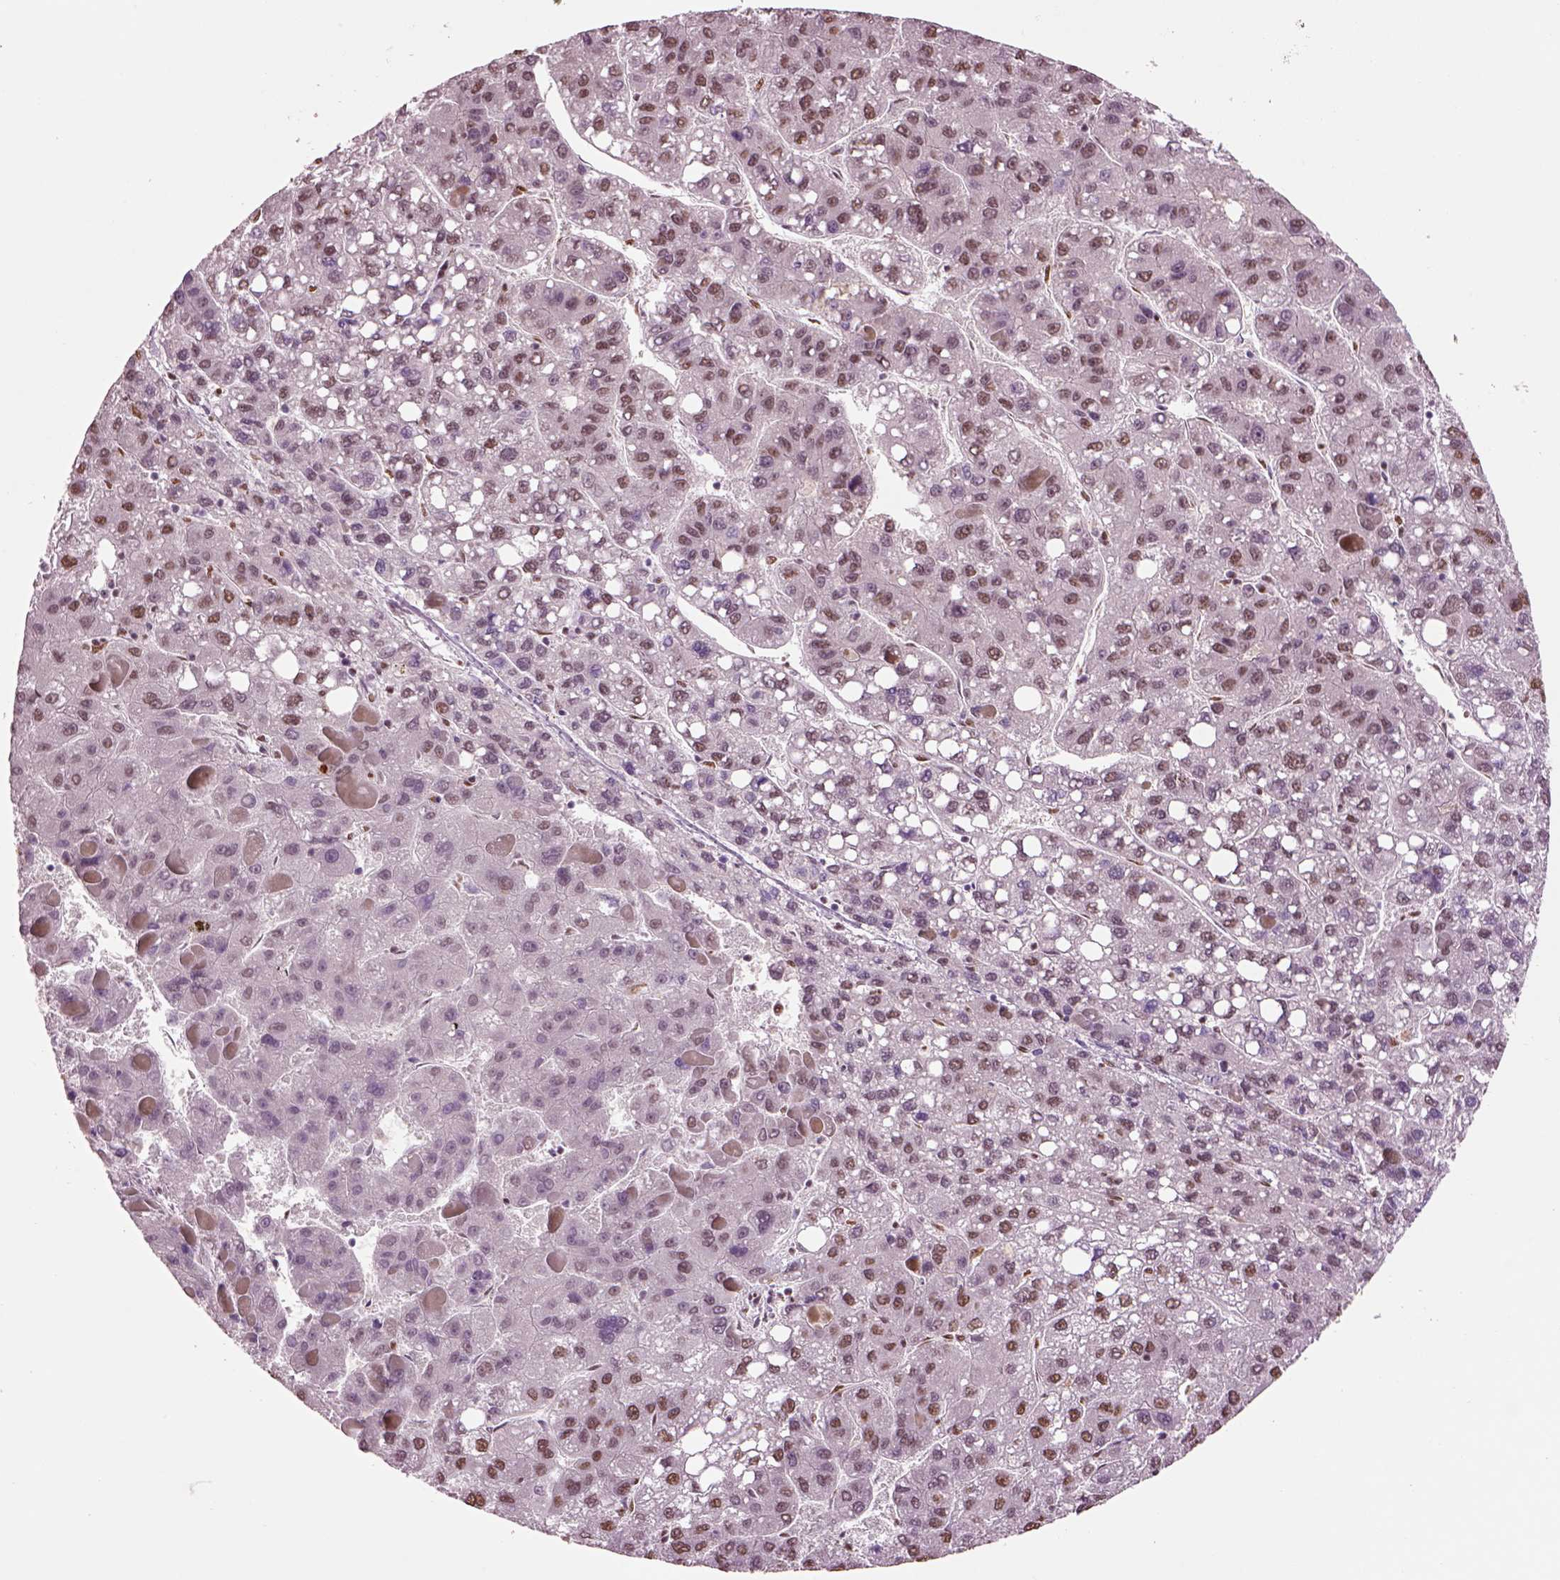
{"staining": {"intensity": "moderate", "quantity": ">75%", "location": "nuclear"}, "tissue": "liver cancer", "cell_type": "Tumor cells", "image_type": "cancer", "snomed": [{"axis": "morphology", "description": "Carcinoma, Hepatocellular, NOS"}, {"axis": "topography", "description": "Liver"}], "caption": "Protein expression by immunohistochemistry (IHC) demonstrates moderate nuclear staining in approximately >75% of tumor cells in hepatocellular carcinoma (liver).", "gene": "DDX3X", "patient": {"sex": "female", "age": 82}}